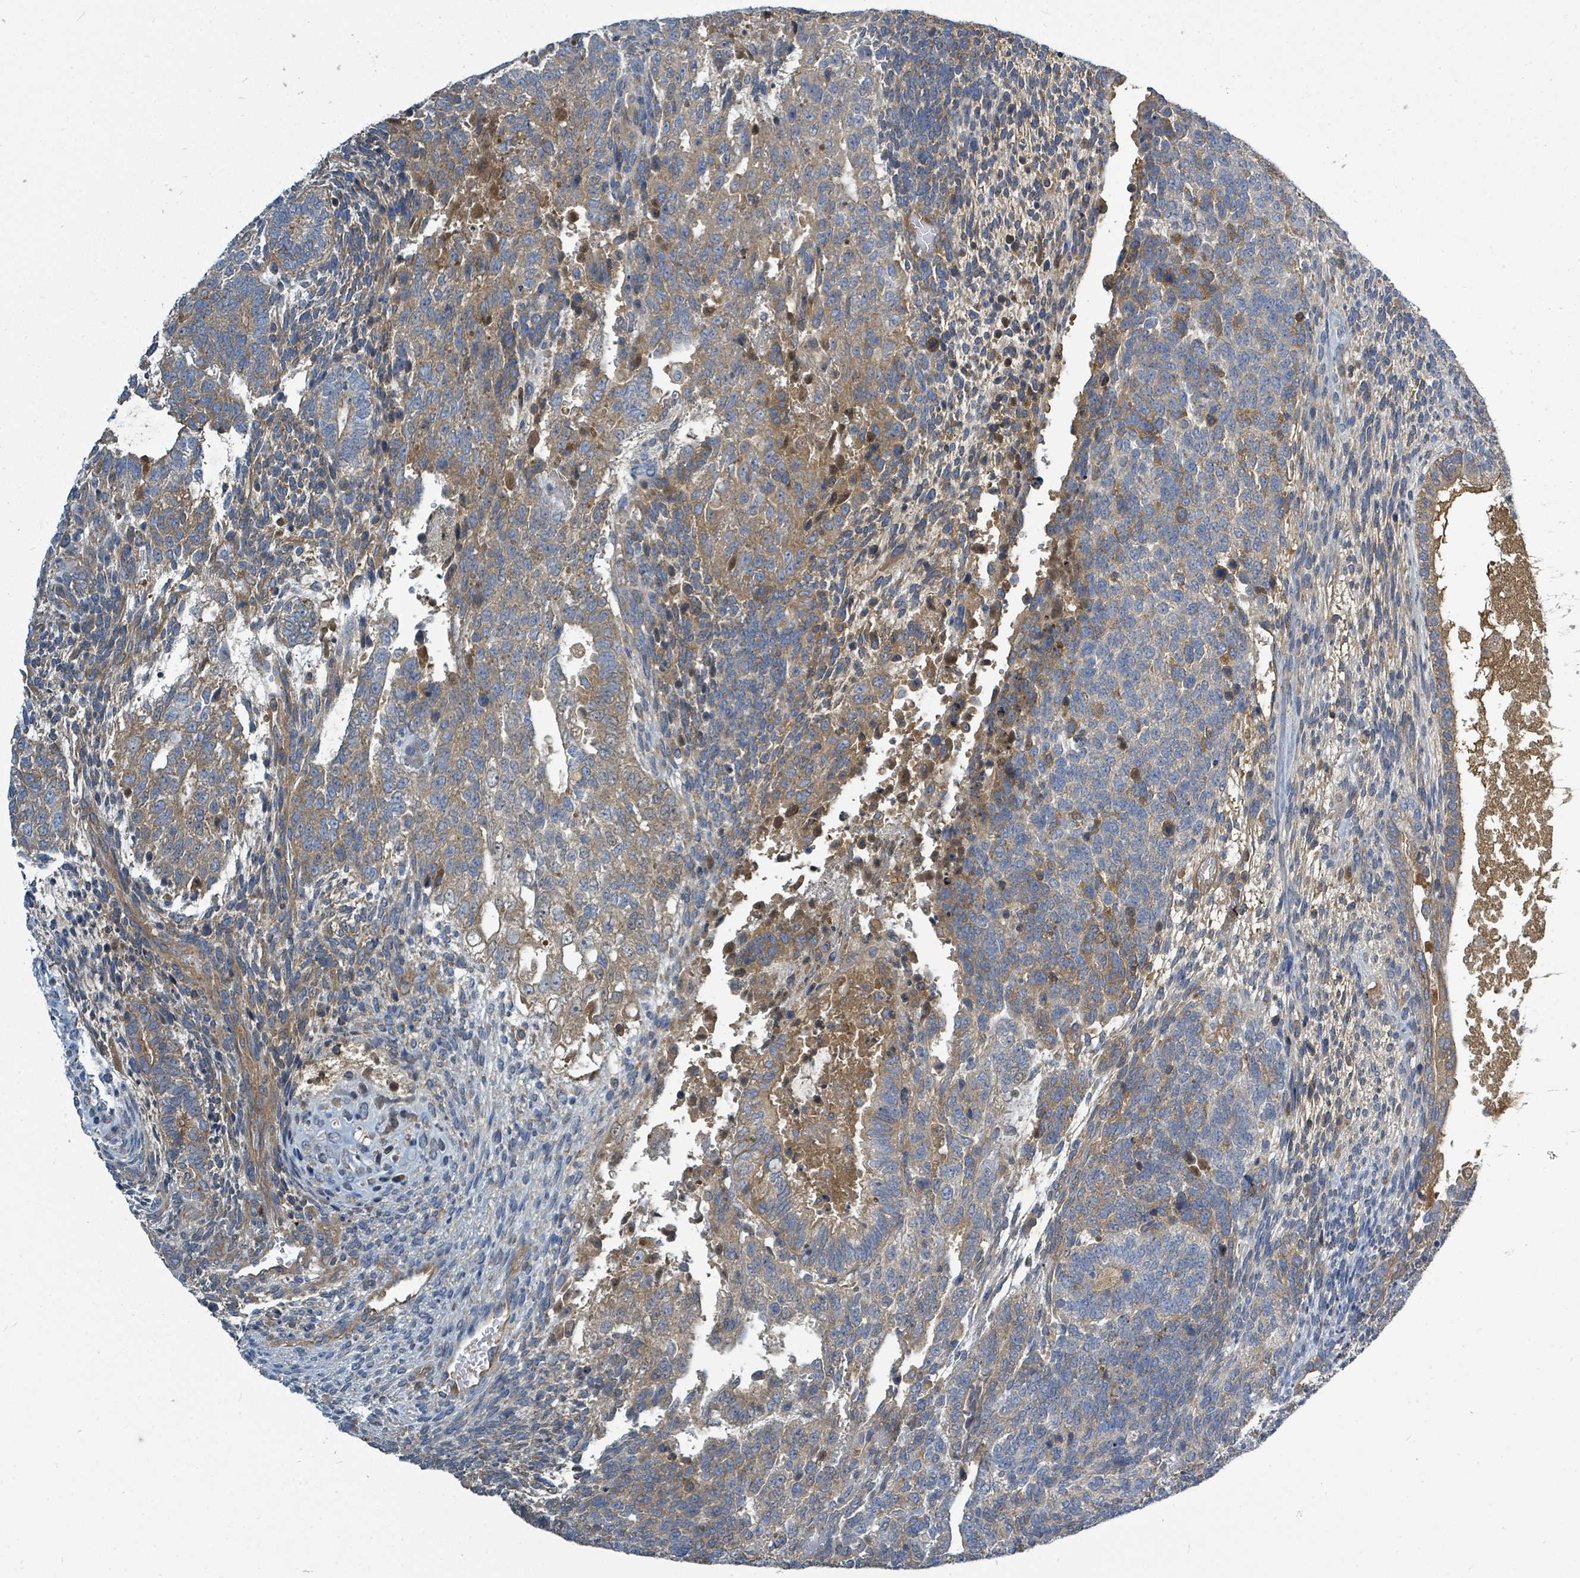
{"staining": {"intensity": "moderate", "quantity": "<25%", "location": "cytoplasmic/membranous"}, "tissue": "testis cancer", "cell_type": "Tumor cells", "image_type": "cancer", "snomed": [{"axis": "morphology", "description": "Carcinoma, Embryonal, NOS"}, {"axis": "topography", "description": "Testis"}], "caption": "Immunohistochemical staining of human testis cancer exhibits moderate cytoplasmic/membranous protein staining in approximately <25% of tumor cells.", "gene": "SLC25A23", "patient": {"sex": "male", "age": 23}}